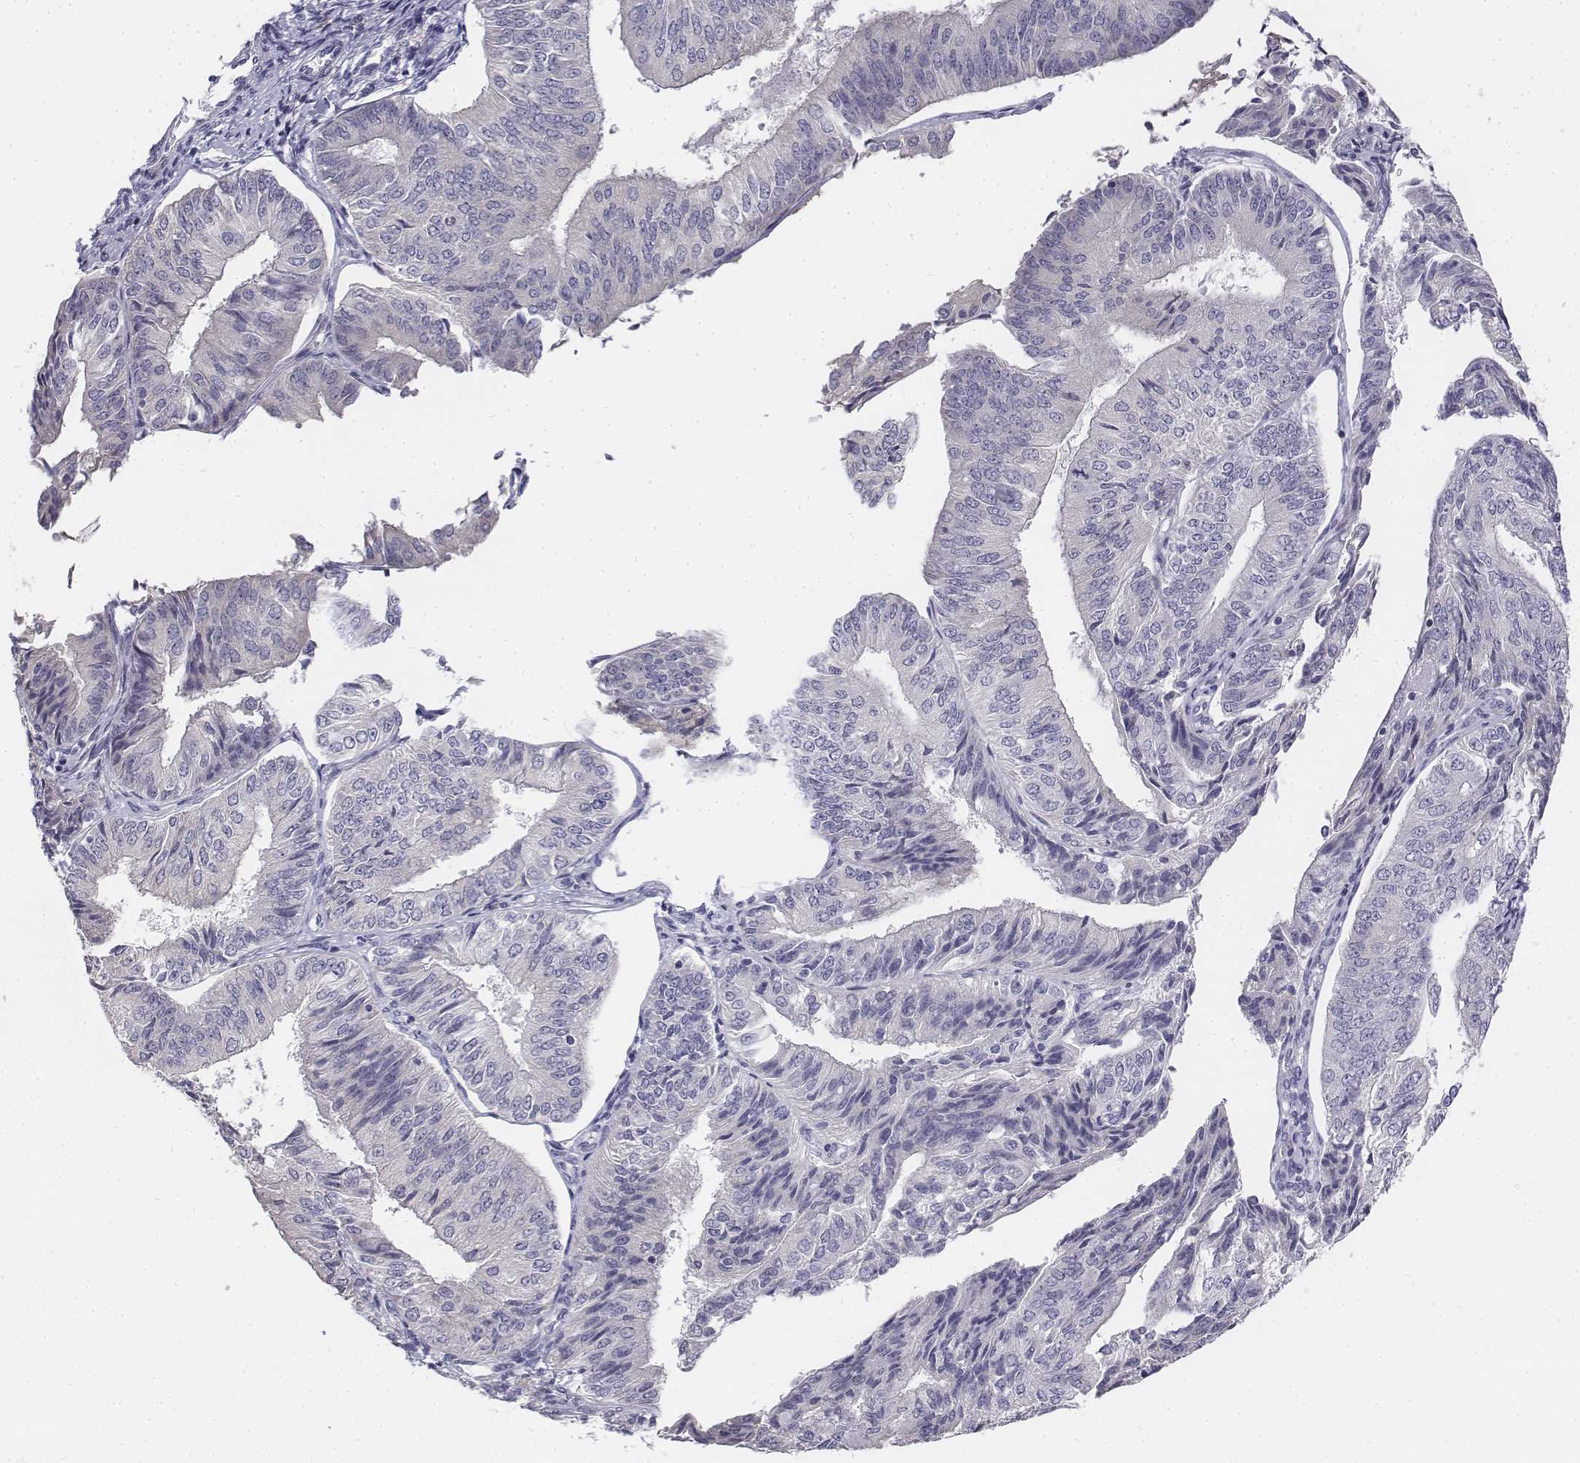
{"staining": {"intensity": "negative", "quantity": "none", "location": "none"}, "tissue": "endometrial cancer", "cell_type": "Tumor cells", "image_type": "cancer", "snomed": [{"axis": "morphology", "description": "Adenocarcinoma, NOS"}, {"axis": "topography", "description": "Endometrium"}], "caption": "The image reveals no staining of tumor cells in endometrial cancer (adenocarcinoma).", "gene": "PENK", "patient": {"sex": "female", "age": 58}}